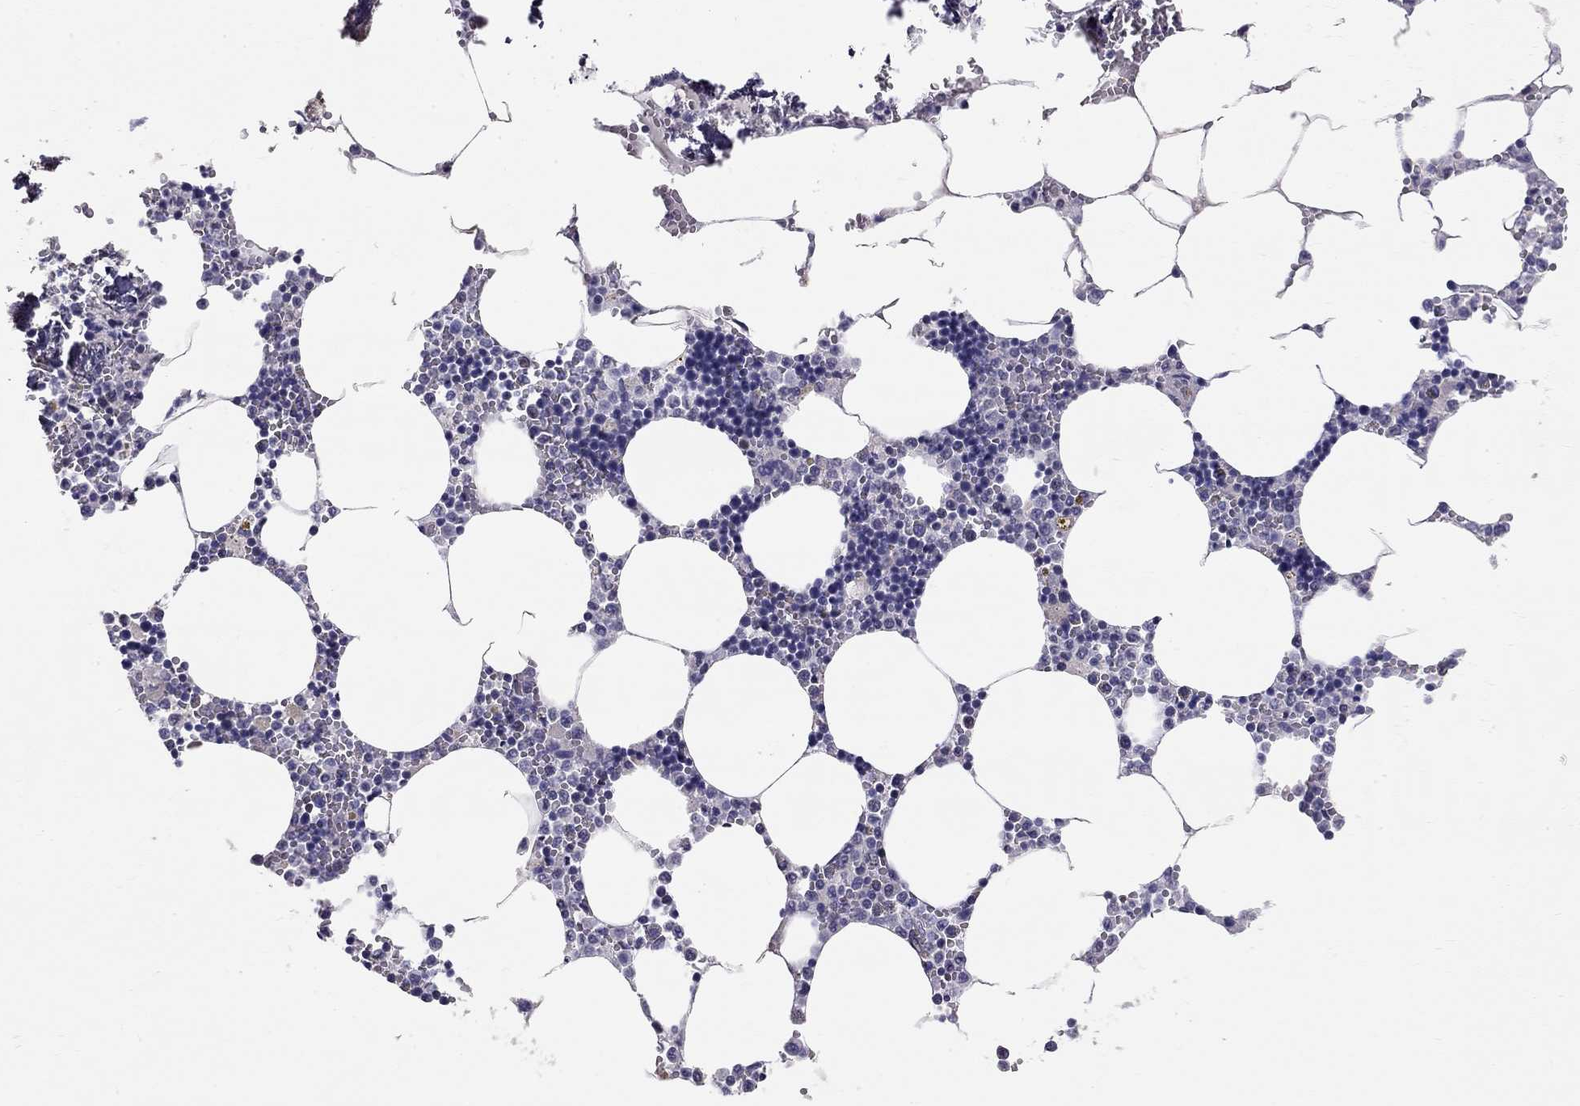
{"staining": {"intensity": "negative", "quantity": "none", "location": "none"}, "tissue": "bone marrow", "cell_type": "Hematopoietic cells", "image_type": "normal", "snomed": [{"axis": "morphology", "description": "Normal tissue, NOS"}, {"axis": "topography", "description": "Bone marrow"}], "caption": "DAB (3,3'-diaminobenzidine) immunohistochemical staining of benign bone marrow shows no significant staining in hematopoietic cells.", "gene": "GJB4", "patient": {"sex": "male", "age": 54}}